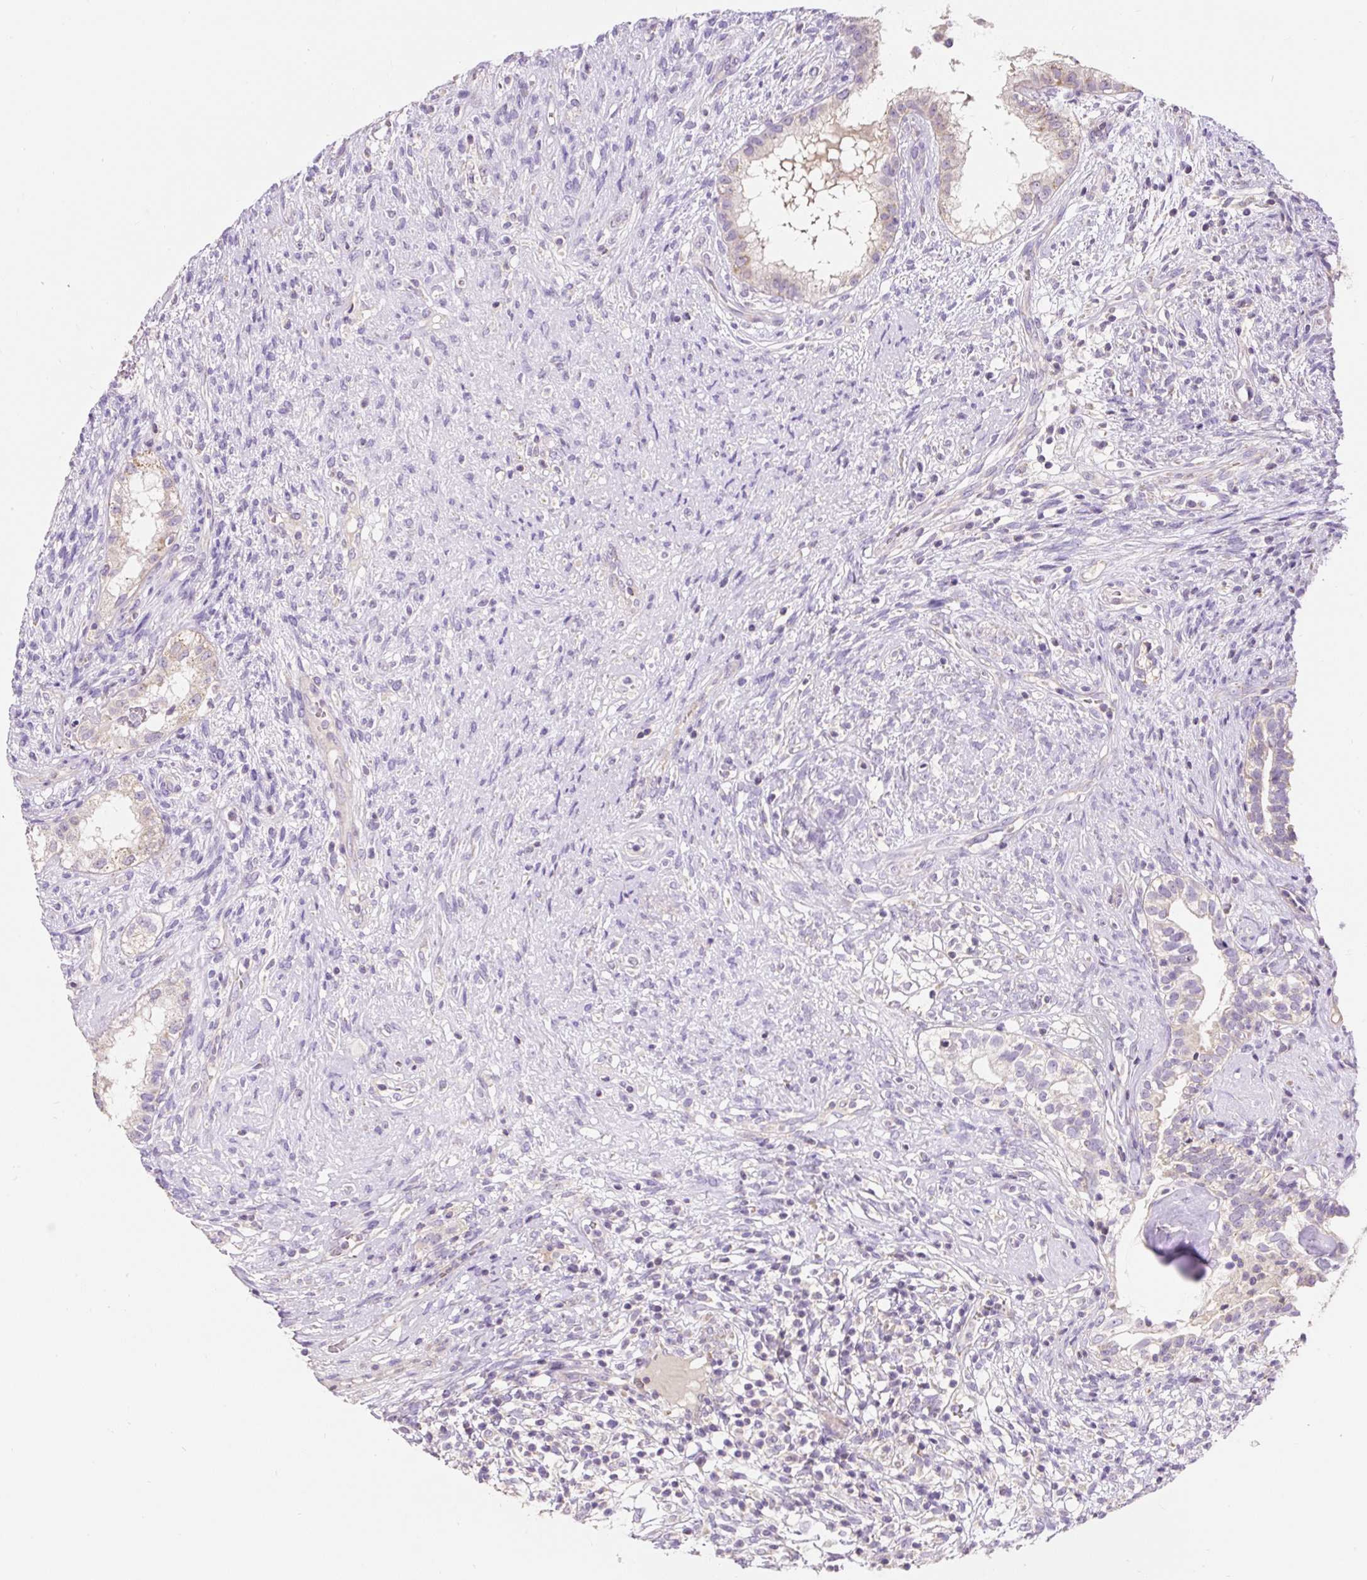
{"staining": {"intensity": "negative", "quantity": "none", "location": "none"}, "tissue": "testis cancer", "cell_type": "Tumor cells", "image_type": "cancer", "snomed": [{"axis": "morphology", "description": "Seminoma, NOS"}, {"axis": "morphology", "description": "Carcinoma, Embryonal, NOS"}, {"axis": "topography", "description": "Testis"}], "caption": "Tumor cells show no significant protein positivity in embryonal carcinoma (testis).", "gene": "PMAIP1", "patient": {"sex": "male", "age": 41}}